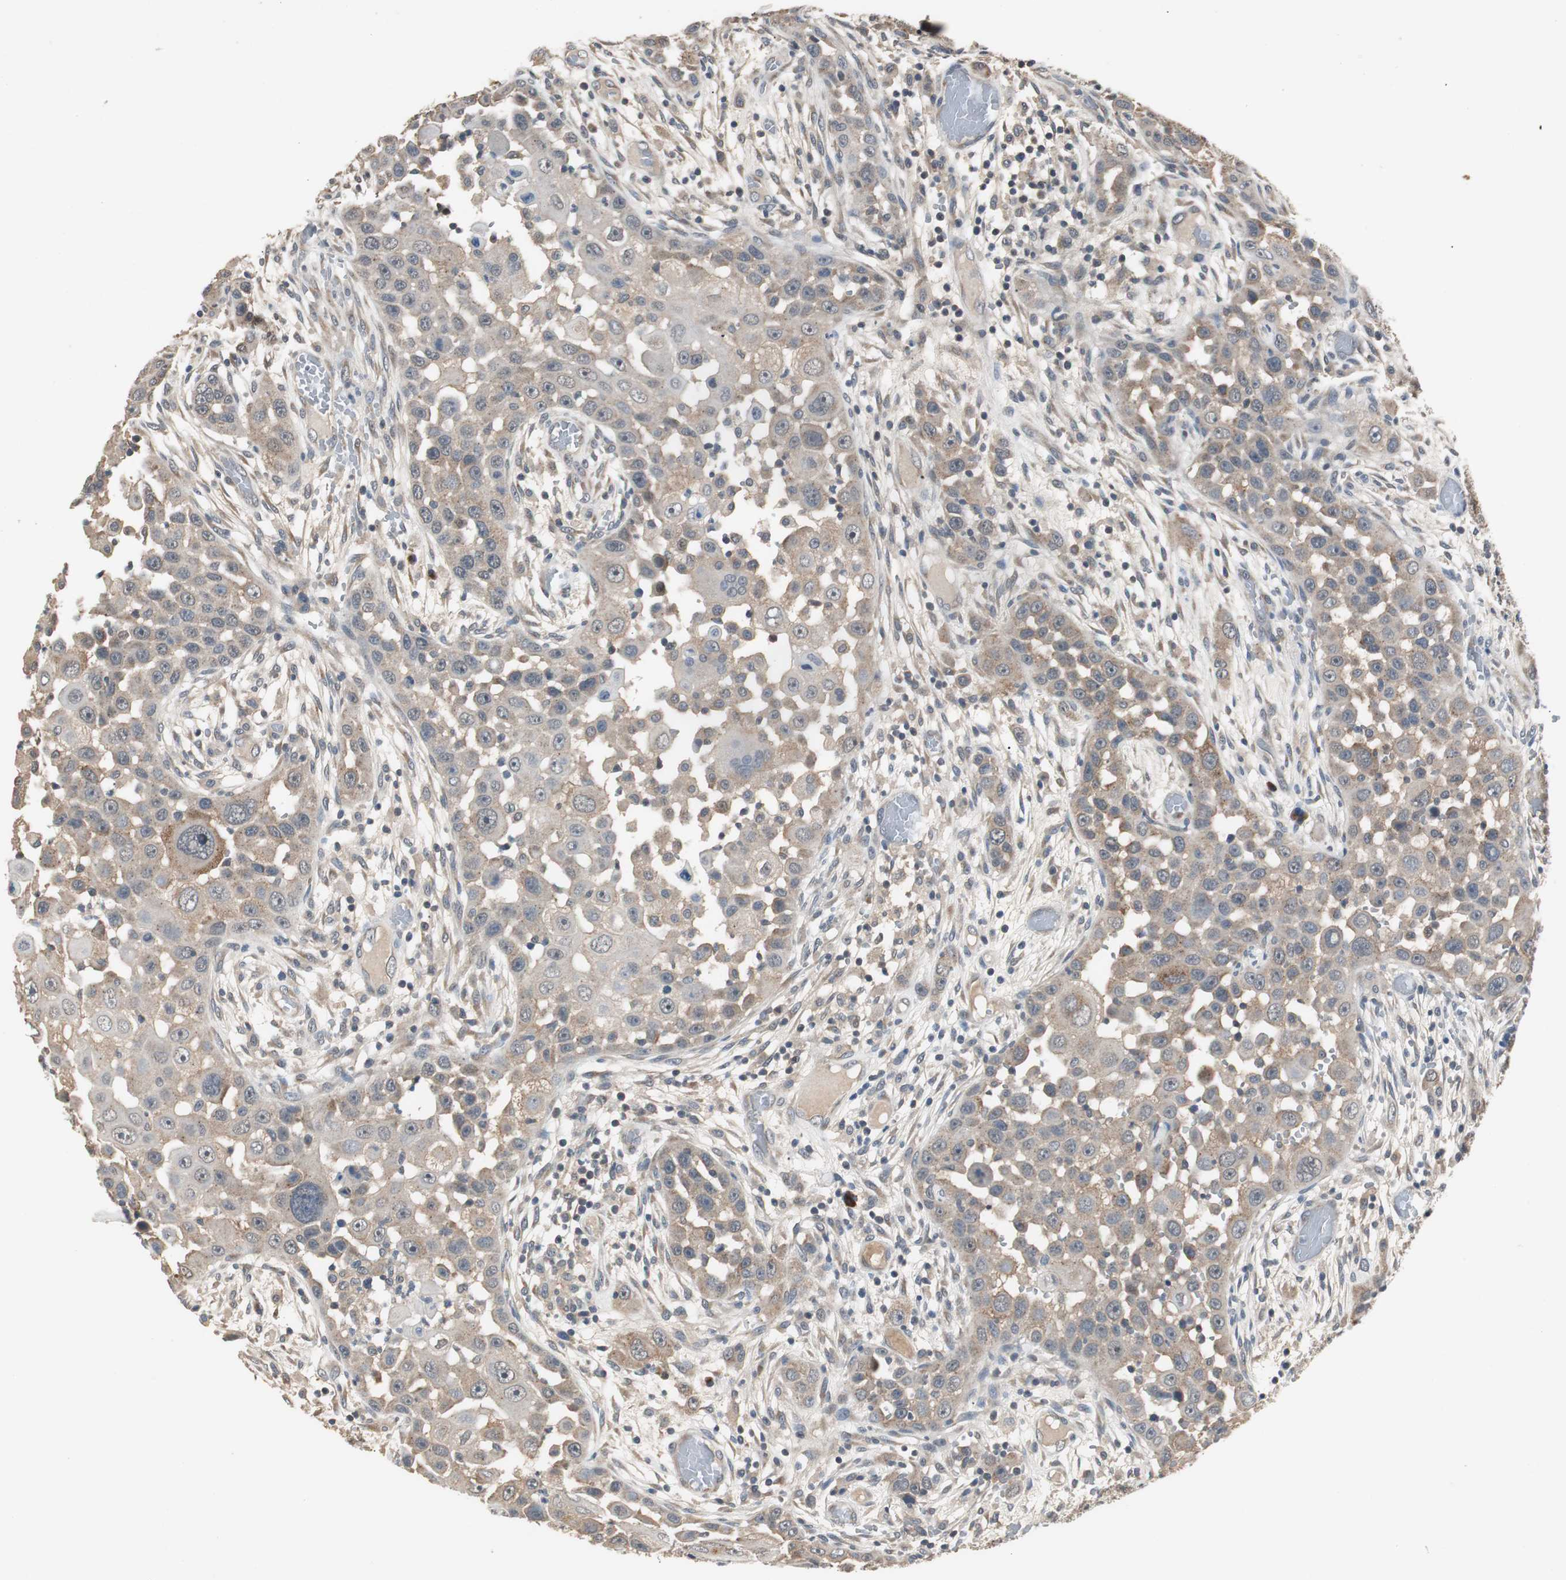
{"staining": {"intensity": "weak", "quantity": ">75%", "location": "cytoplasmic/membranous"}, "tissue": "head and neck cancer", "cell_type": "Tumor cells", "image_type": "cancer", "snomed": [{"axis": "morphology", "description": "Carcinoma, NOS"}, {"axis": "topography", "description": "Head-Neck"}], "caption": "Brown immunohistochemical staining in human head and neck cancer displays weak cytoplasmic/membranous staining in about >75% of tumor cells.", "gene": "PTPRN2", "patient": {"sex": "male", "age": 87}}